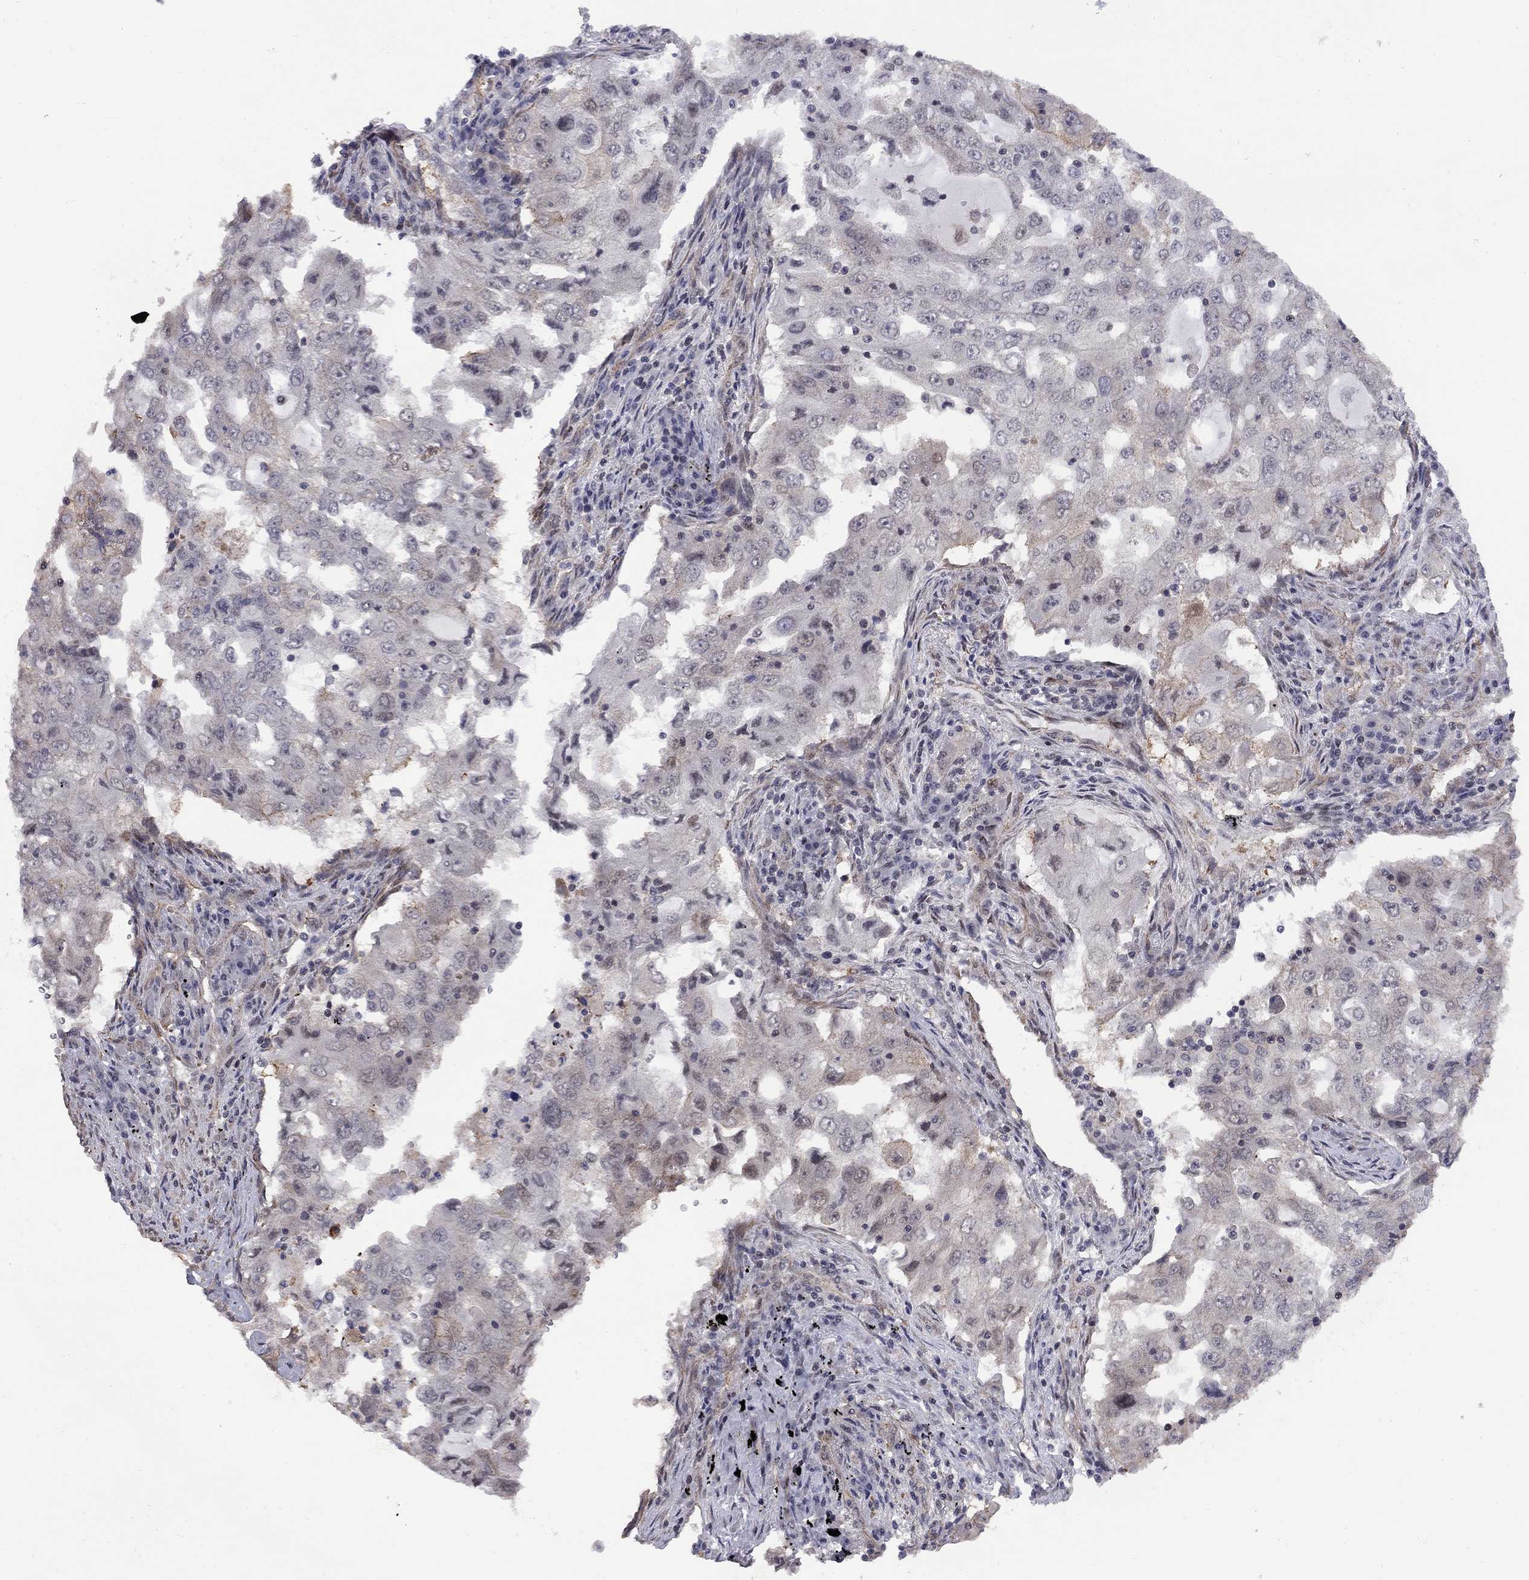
{"staining": {"intensity": "negative", "quantity": "none", "location": "none"}, "tissue": "lung cancer", "cell_type": "Tumor cells", "image_type": "cancer", "snomed": [{"axis": "morphology", "description": "Adenocarcinoma, NOS"}, {"axis": "topography", "description": "Lung"}], "caption": "Immunohistochemistry (IHC) image of neoplastic tissue: lung cancer stained with DAB displays no significant protein positivity in tumor cells.", "gene": "BRF1", "patient": {"sex": "female", "age": 61}}